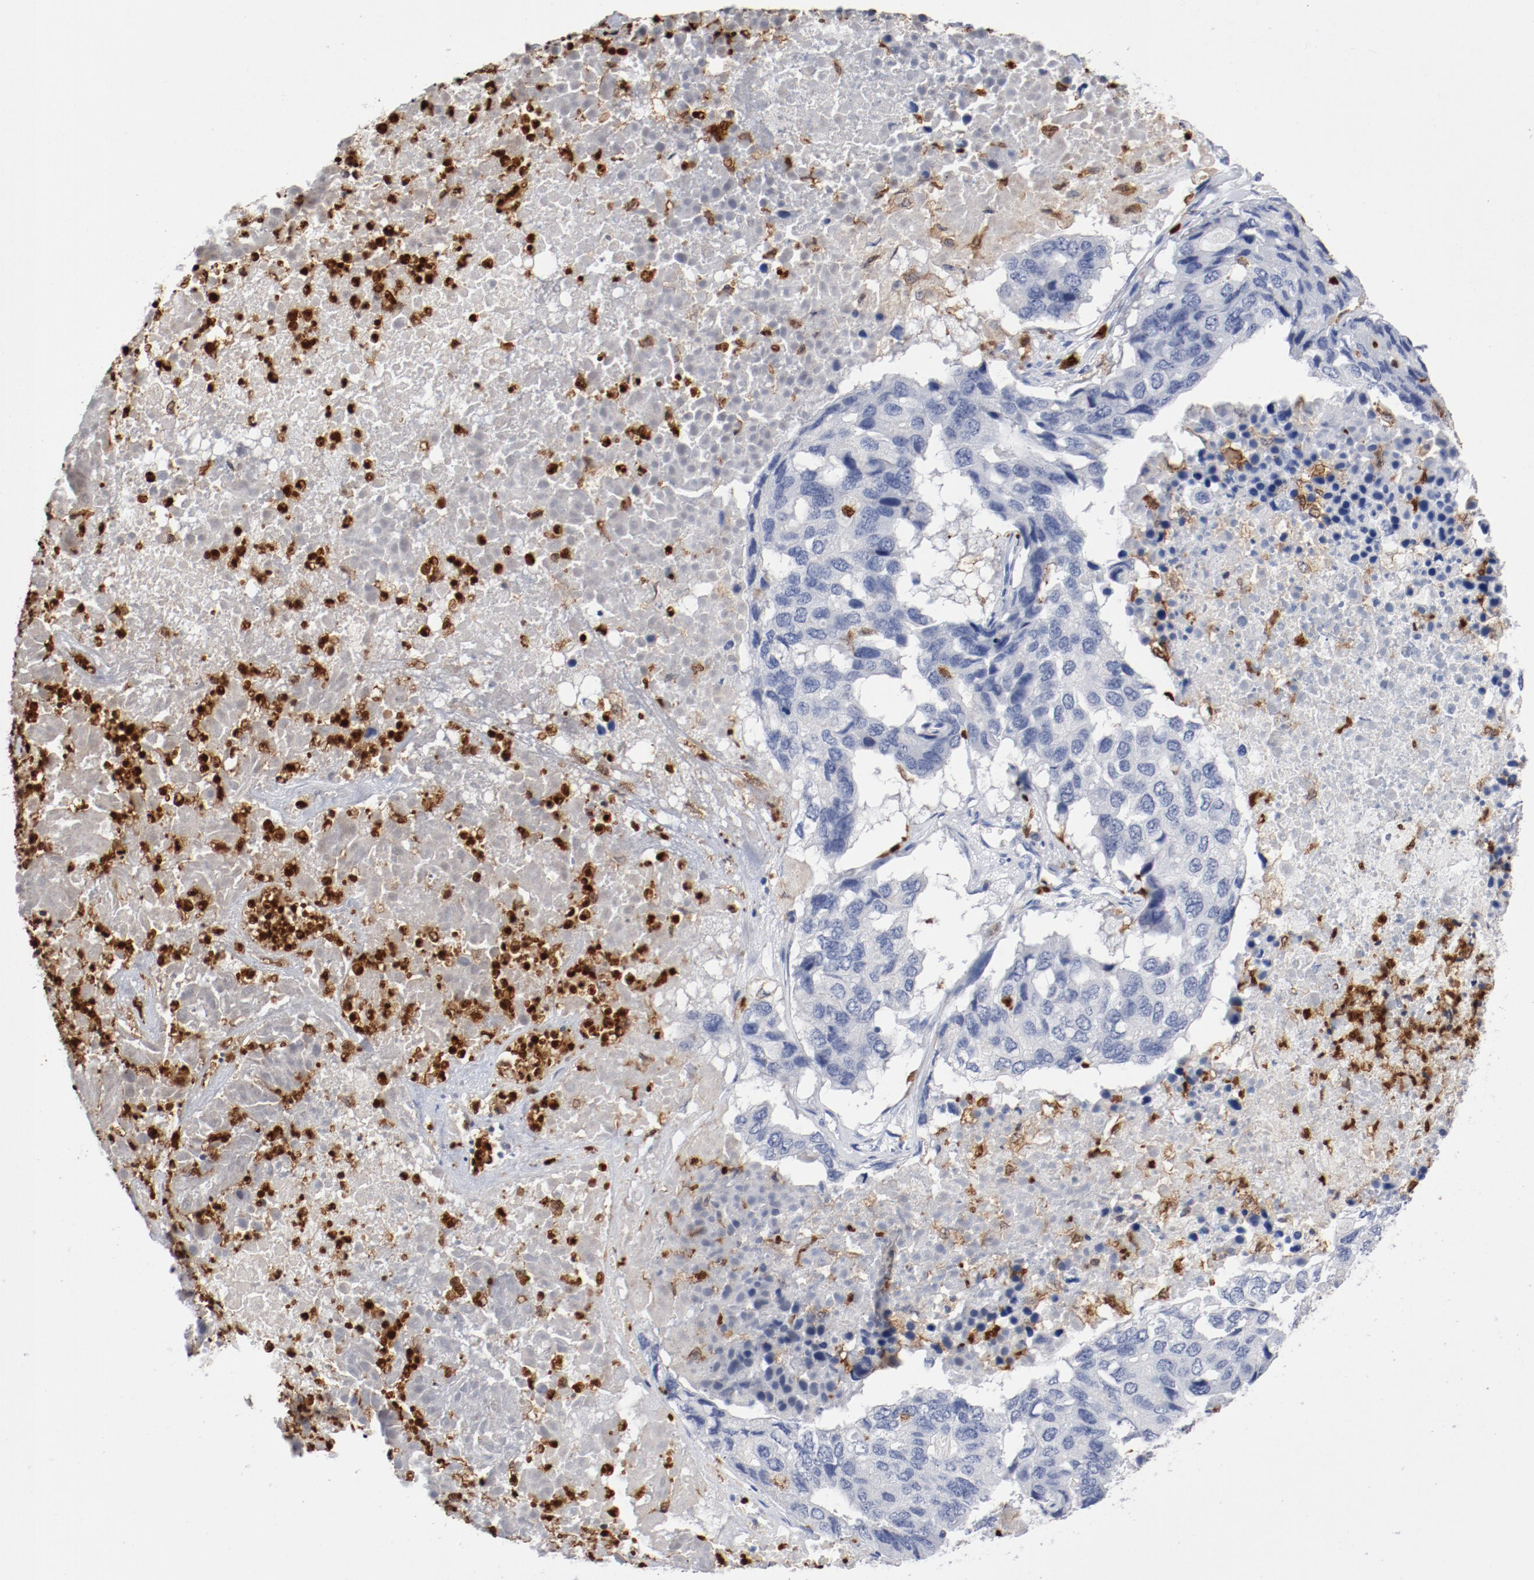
{"staining": {"intensity": "negative", "quantity": "none", "location": "none"}, "tissue": "pancreatic cancer", "cell_type": "Tumor cells", "image_type": "cancer", "snomed": [{"axis": "morphology", "description": "Adenocarcinoma, NOS"}, {"axis": "topography", "description": "Pancreas"}], "caption": "Tumor cells are negative for brown protein staining in pancreatic cancer (adenocarcinoma).", "gene": "NCF1", "patient": {"sex": "male", "age": 50}}